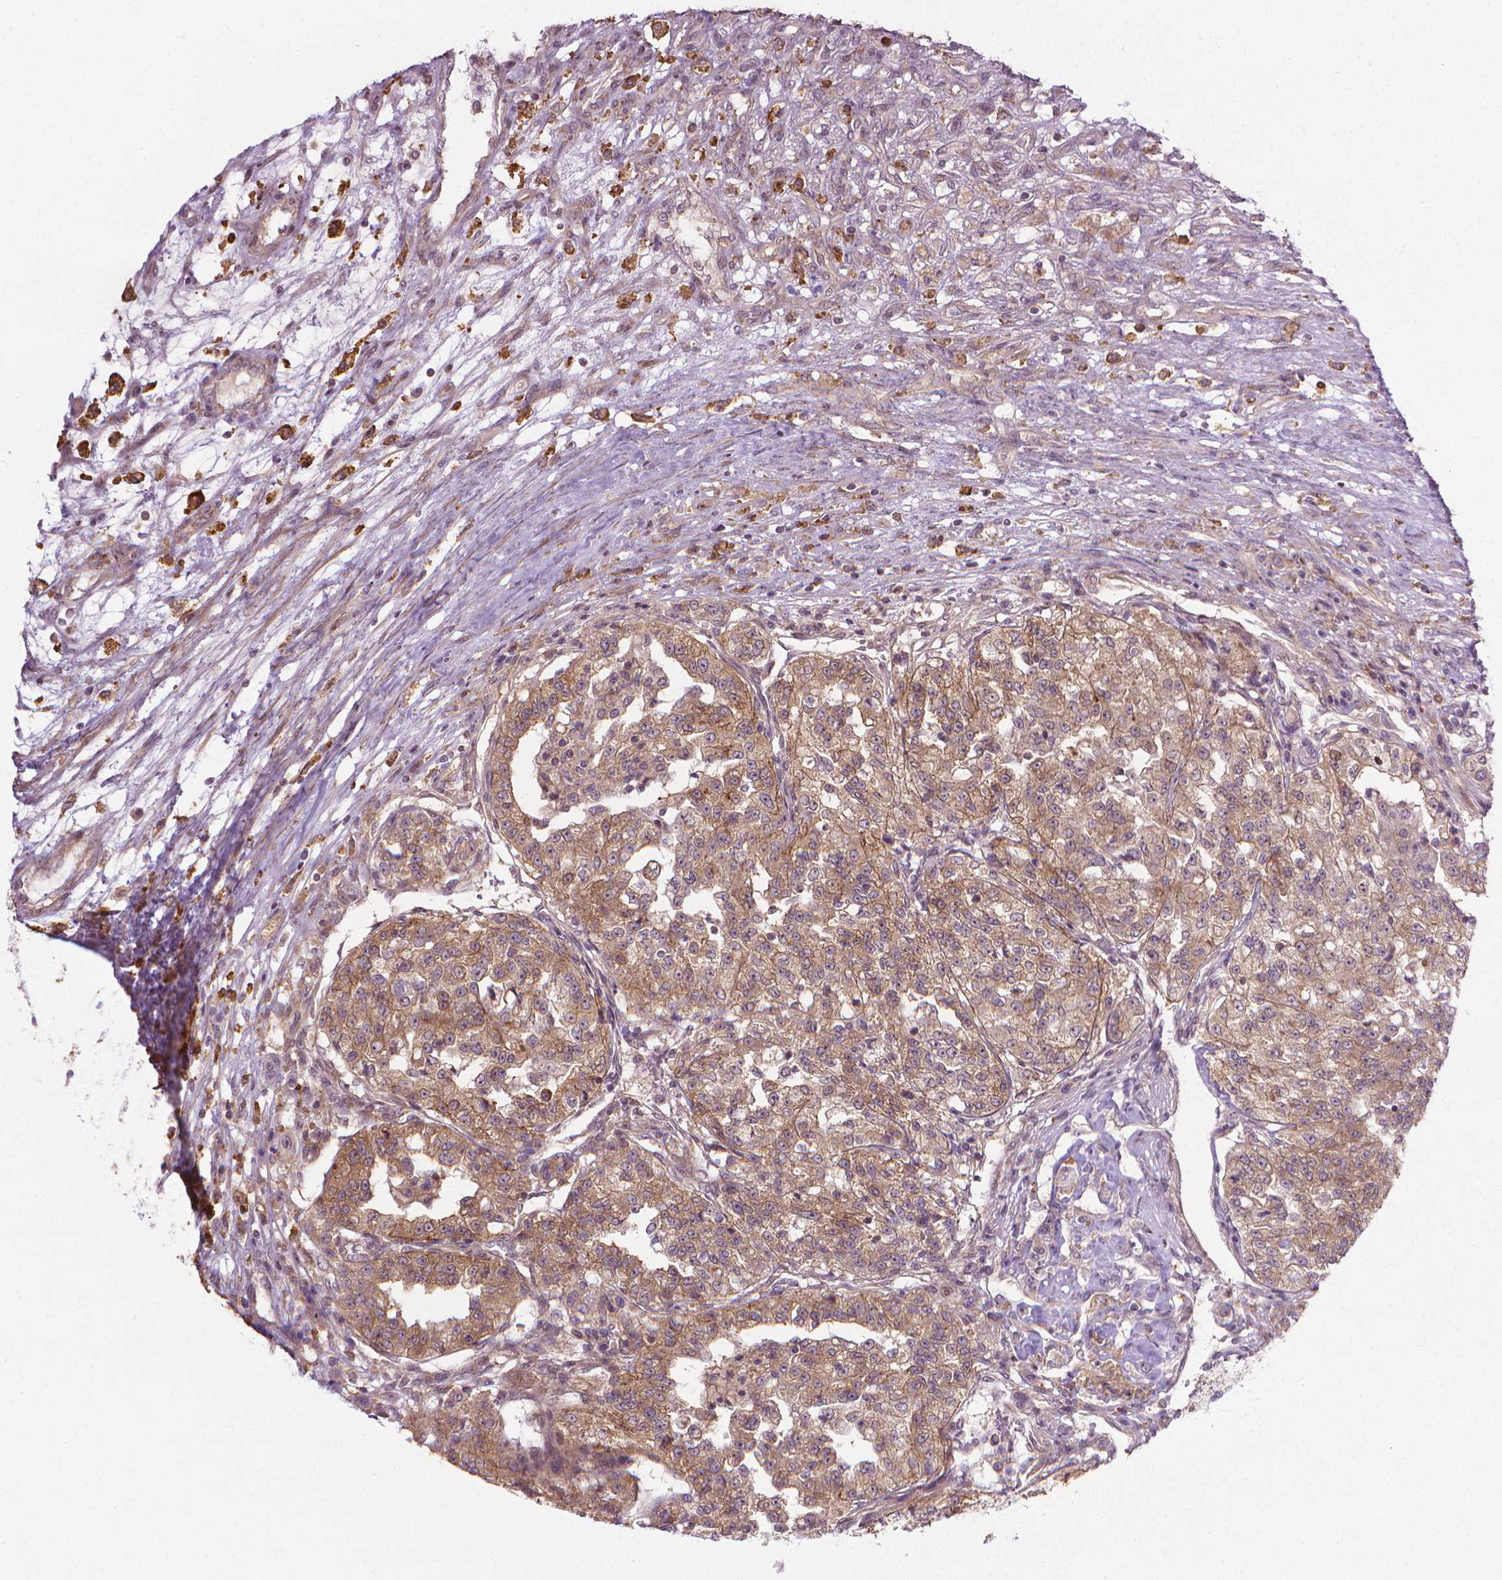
{"staining": {"intensity": "moderate", "quantity": ">75%", "location": "cytoplasmic/membranous"}, "tissue": "renal cancer", "cell_type": "Tumor cells", "image_type": "cancer", "snomed": [{"axis": "morphology", "description": "Adenocarcinoma, NOS"}, {"axis": "topography", "description": "Kidney"}], "caption": "Adenocarcinoma (renal) stained with DAB (3,3'-diaminobenzidine) immunohistochemistry (IHC) reveals medium levels of moderate cytoplasmic/membranous expression in about >75% of tumor cells.", "gene": "PRAG1", "patient": {"sex": "female", "age": 63}}